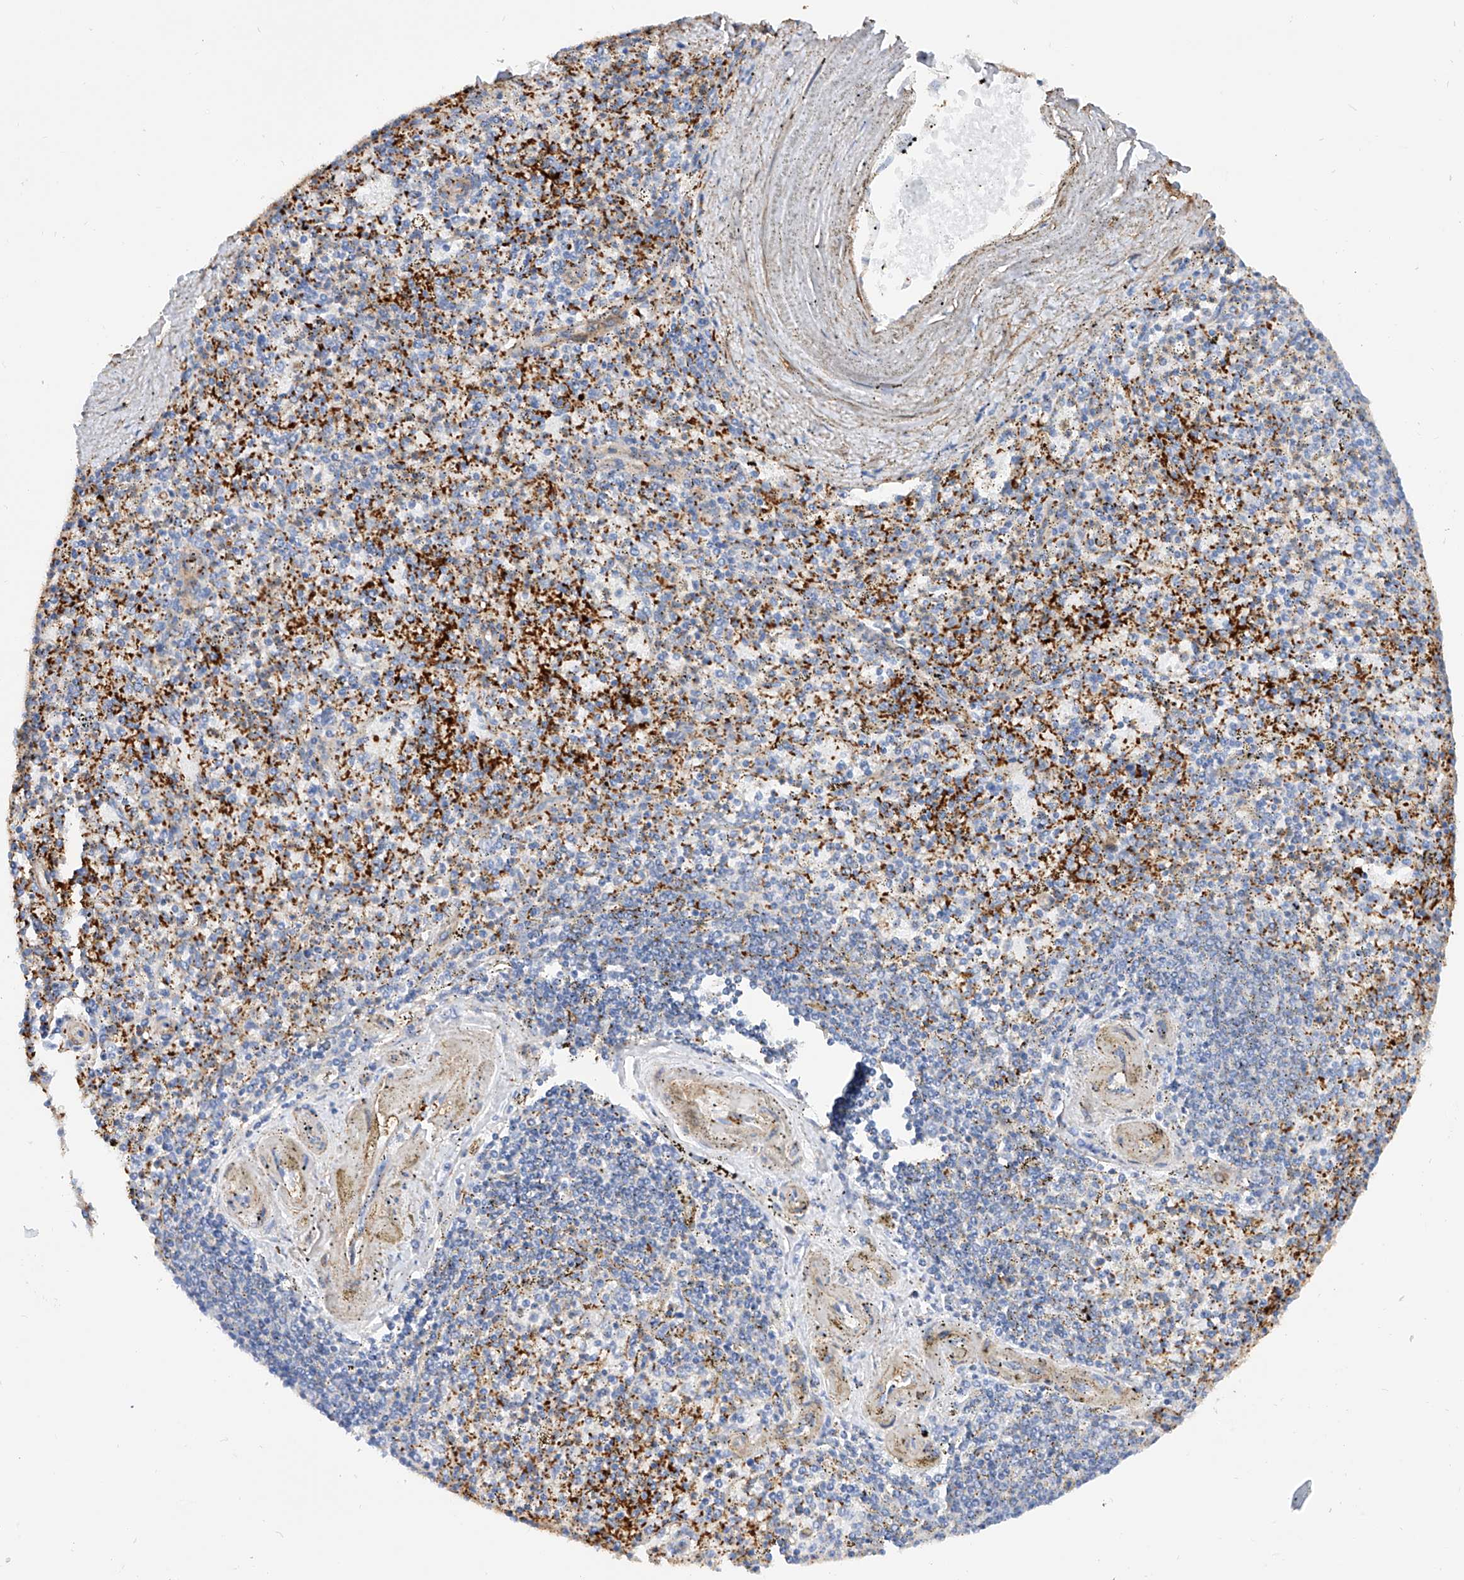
{"staining": {"intensity": "negative", "quantity": "none", "location": "none"}, "tissue": "spleen", "cell_type": "Cells in red pulp", "image_type": "normal", "snomed": [{"axis": "morphology", "description": "Normal tissue, NOS"}, {"axis": "topography", "description": "Spleen"}], "caption": "Micrograph shows no protein staining in cells in red pulp of benign spleen.", "gene": "TAS2R60", "patient": {"sex": "male", "age": 72}}